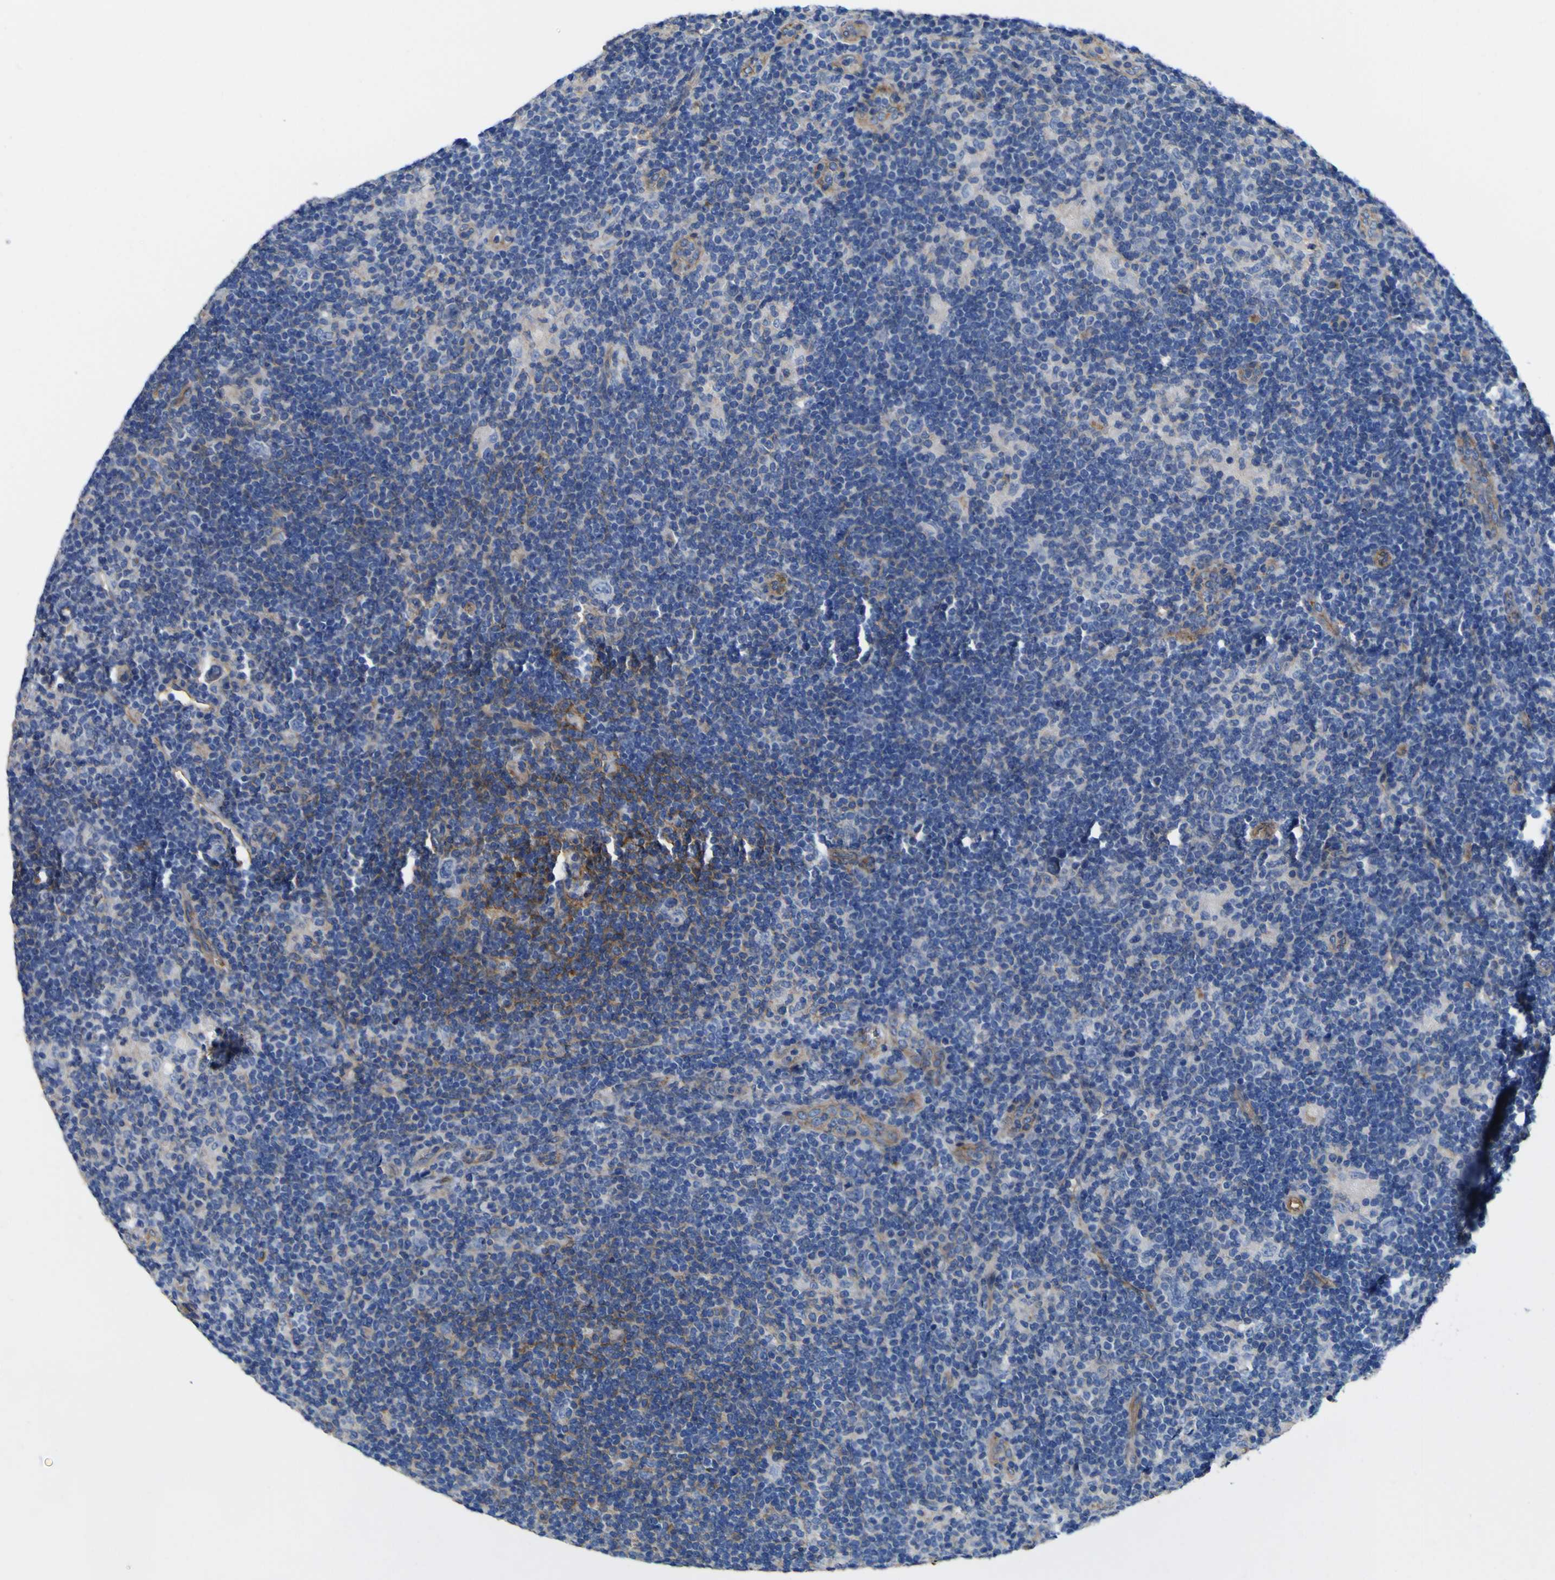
{"staining": {"intensity": "negative", "quantity": "none", "location": "none"}, "tissue": "lymphoma", "cell_type": "Tumor cells", "image_type": "cancer", "snomed": [{"axis": "morphology", "description": "Hodgkin's disease, NOS"}, {"axis": "topography", "description": "Lymph node"}], "caption": "DAB (3,3'-diaminobenzidine) immunohistochemical staining of human Hodgkin's disease reveals no significant expression in tumor cells. (DAB (3,3'-diaminobenzidine) immunohistochemistry (IHC) visualized using brightfield microscopy, high magnification).", "gene": "CD151", "patient": {"sex": "female", "age": 57}}